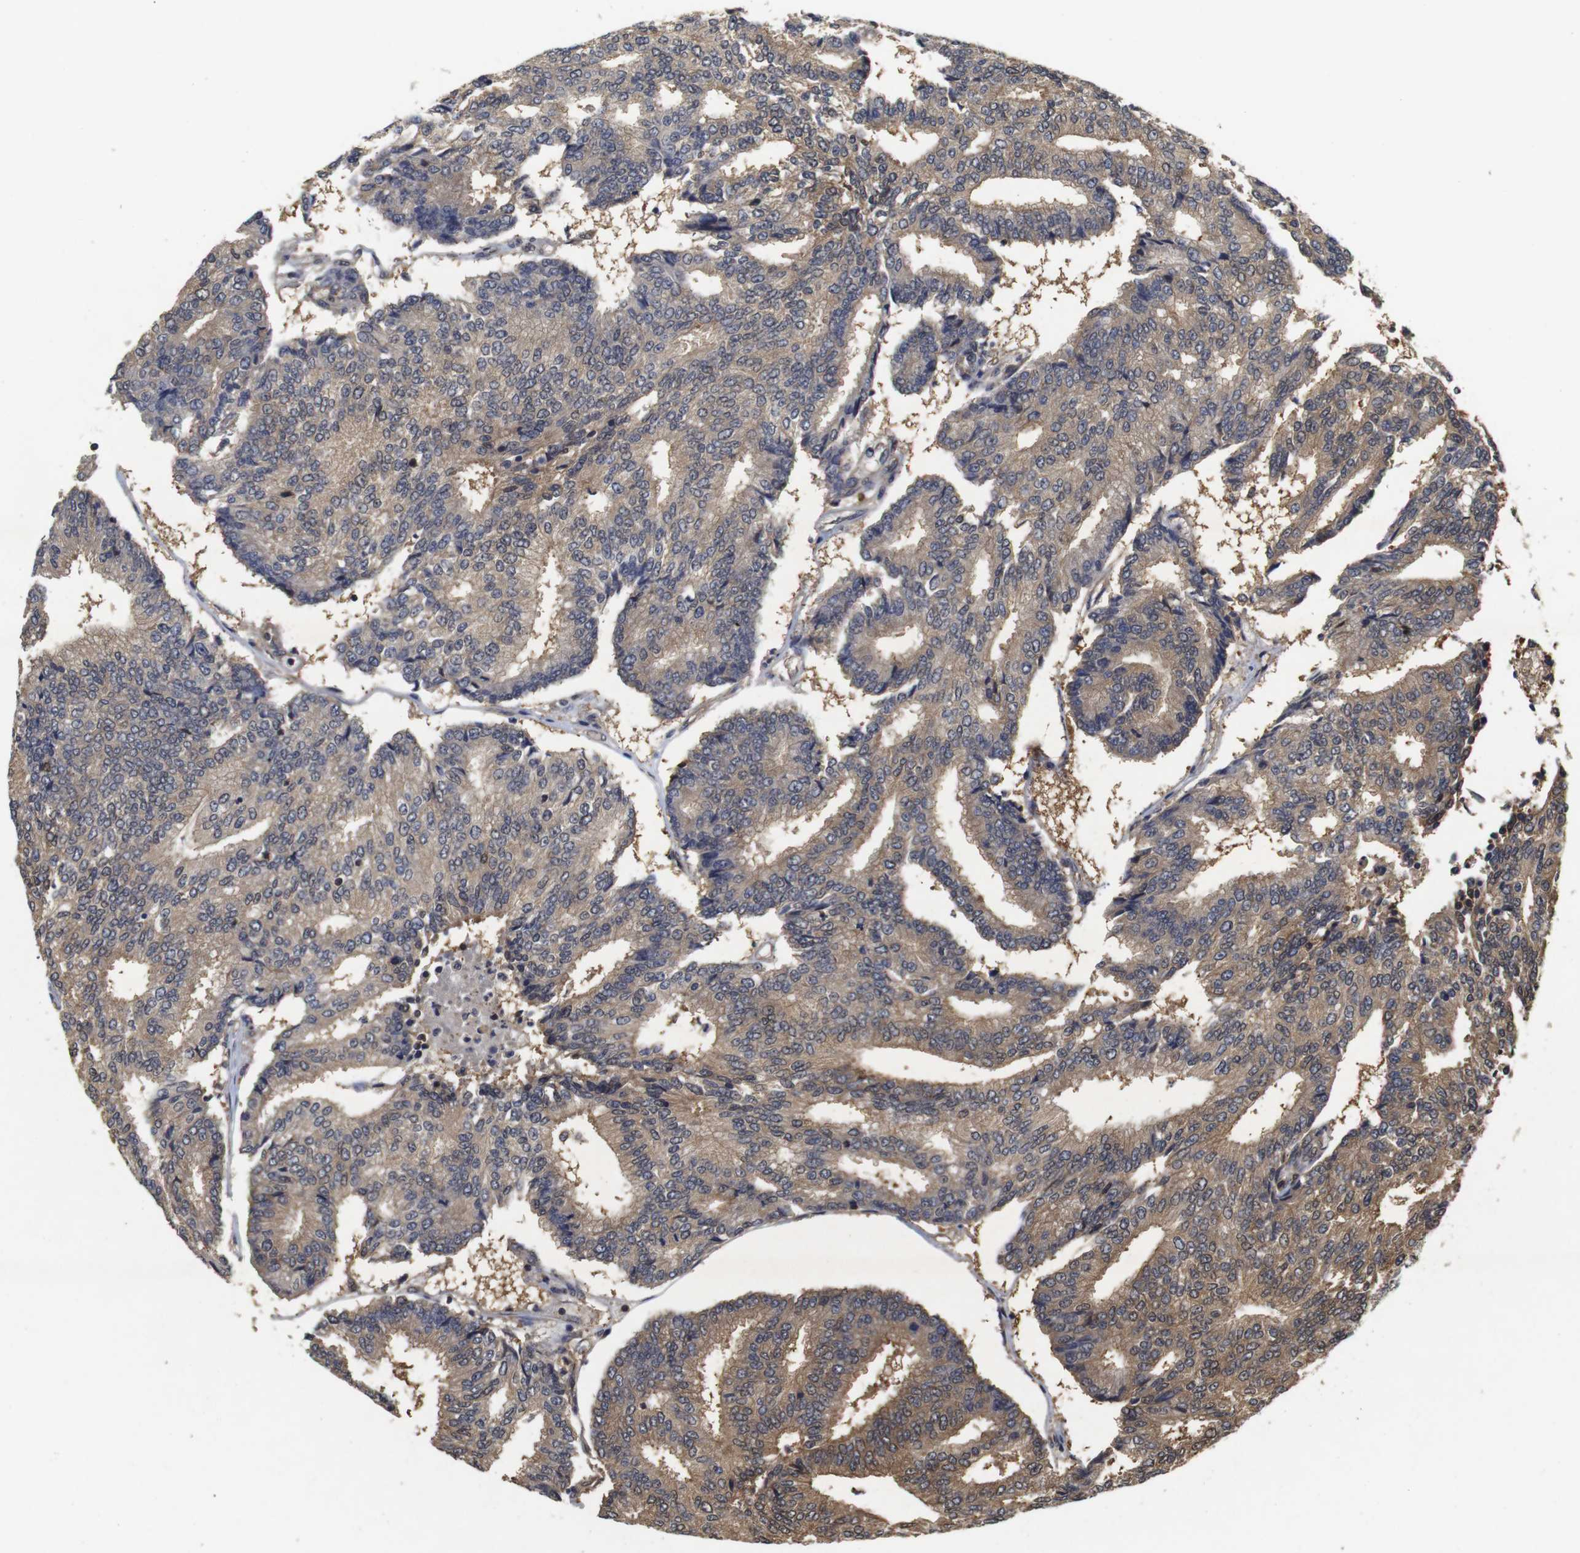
{"staining": {"intensity": "moderate", "quantity": ">75%", "location": "cytoplasmic/membranous"}, "tissue": "prostate cancer", "cell_type": "Tumor cells", "image_type": "cancer", "snomed": [{"axis": "morphology", "description": "Adenocarcinoma, High grade"}, {"axis": "topography", "description": "Prostate"}], "caption": "Protein staining of prostate high-grade adenocarcinoma tissue exhibits moderate cytoplasmic/membranous expression in about >75% of tumor cells.", "gene": "SUMO3", "patient": {"sex": "male", "age": 55}}